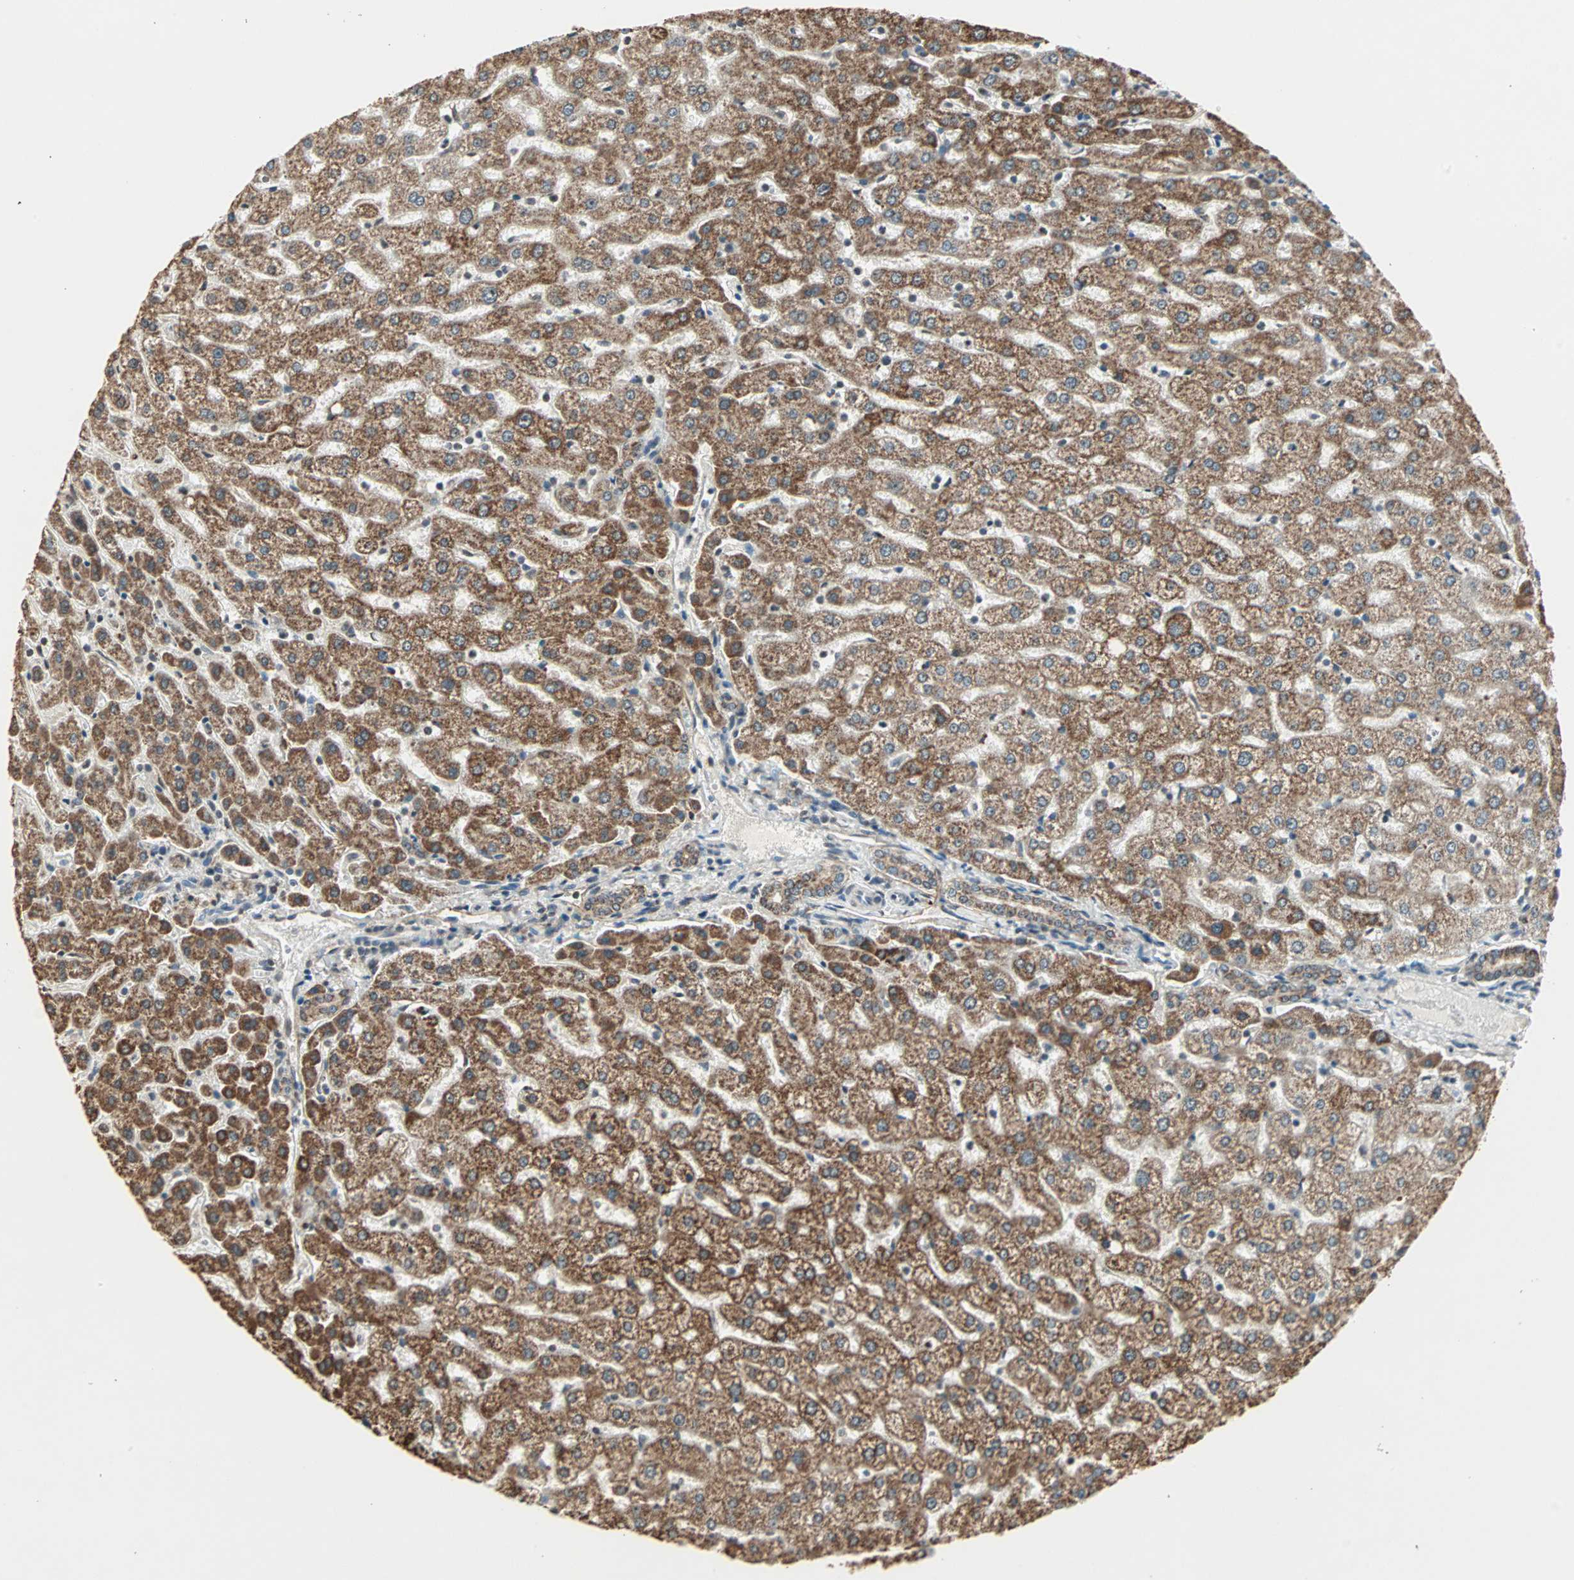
{"staining": {"intensity": "moderate", "quantity": ">75%", "location": "cytoplasmic/membranous"}, "tissue": "liver", "cell_type": "Cholangiocytes", "image_type": "normal", "snomed": [{"axis": "morphology", "description": "Normal tissue, NOS"}, {"axis": "morphology", "description": "Fibrosis, NOS"}, {"axis": "topography", "description": "Liver"}], "caption": "Protein staining demonstrates moderate cytoplasmic/membranous expression in approximately >75% of cholangiocytes in unremarkable liver.", "gene": "PRELID1", "patient": {"sex": "female", "age": 29}}